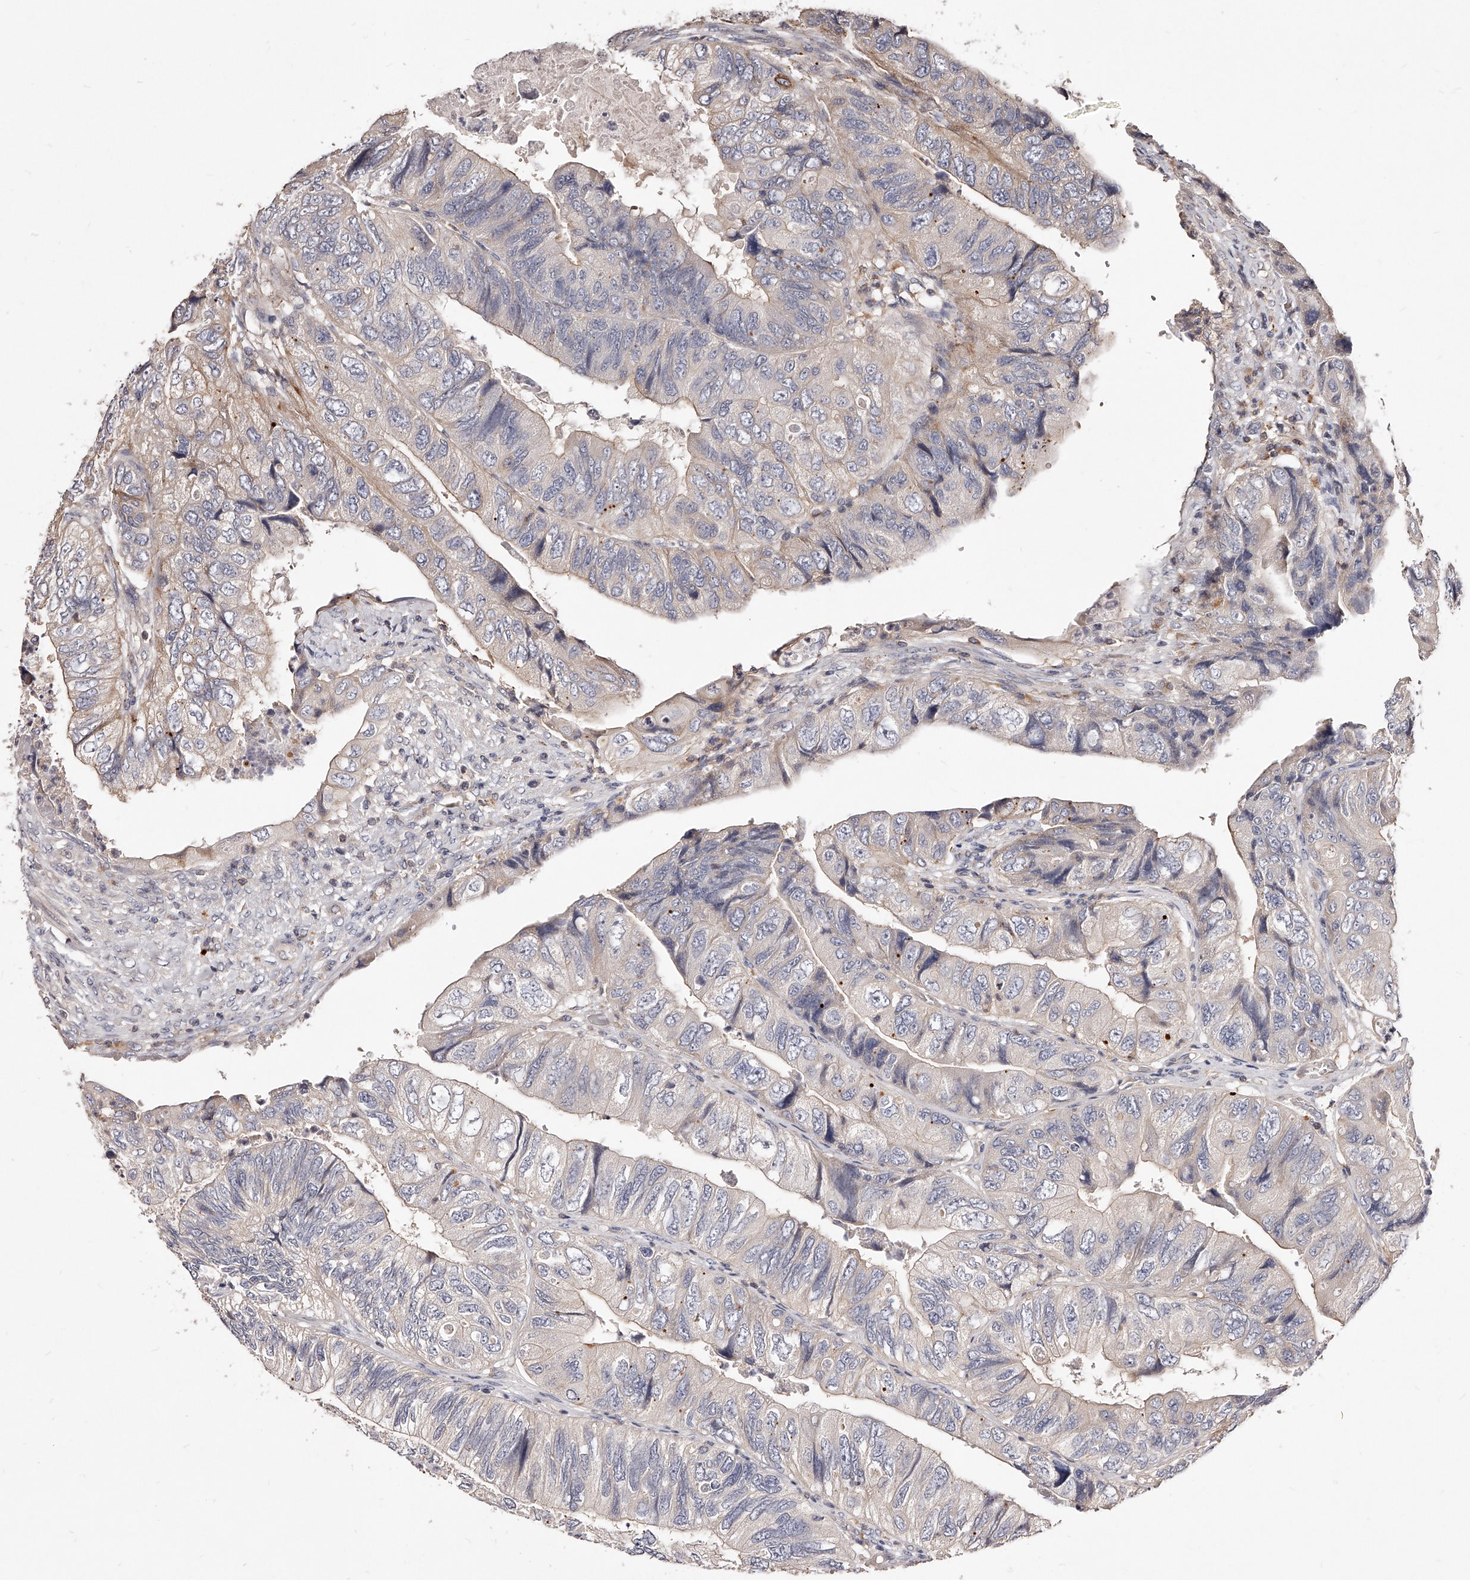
{"staining": {"intensity": "weak", "quantity": "<25%", "location": "cytoplasmic/membranous"}, "tissue": "colorectal cancer", "cell_type": "Tumor cells", "image_type": "cancer", "snomed": [{"axis": "morphology", "description": "Adenocarcinoma, NOS"}, {"axis": "topography", "description": "Rectum"}], "caption": "Colorectal cancer was stained to show a protein in brown. There is no significant positivity in tumor cells. The staining is performed using DAB (3,3'-diaminobenzidine) brown chromogen with nuclei counter-stained in using hematoxylin.", "gene": "PHACTR1", "patient": {"sex": "male", "age": 63}}